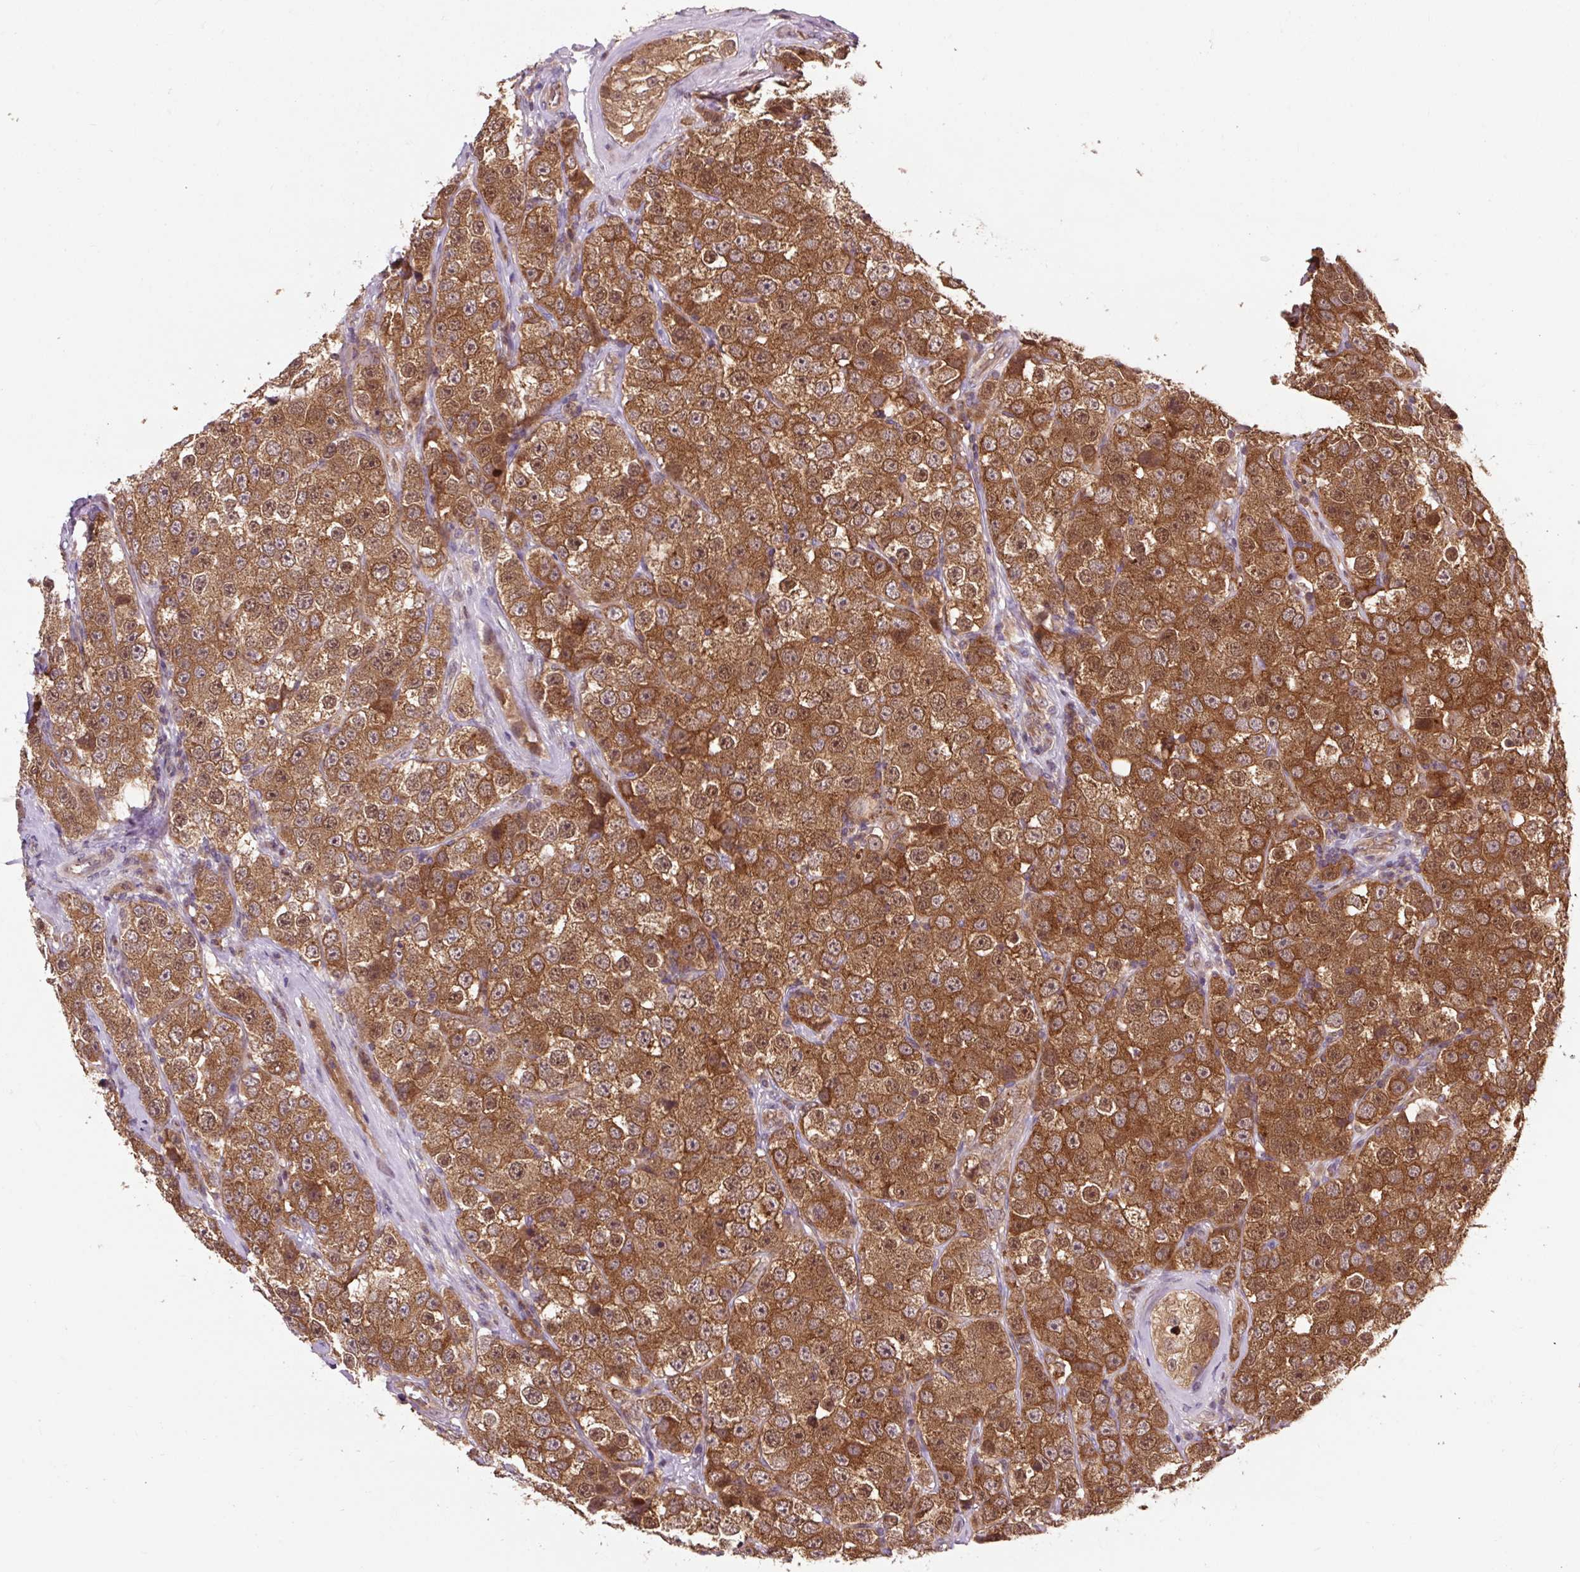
{"staining": {"intensity": "strong", "quantity": ">75%", "location": "cytoplasmic/membranous"}, "tissue": "testis cancer", "cell_type": "Tumor cells", "image_type": "cancer", "snomed": [{"axis": "morphology", "description": "Seminoma, NOS"}, {"axis": "topography", "description": "Testis"}], "caption": "Testis seminoma was stained to show a protein in brown. There is high levels of strong cytoplasmic/membranous expression in approximately >75% of tumor cells.", "gene": "MMS19", "patient": {"sex": "male", "age": 28}}